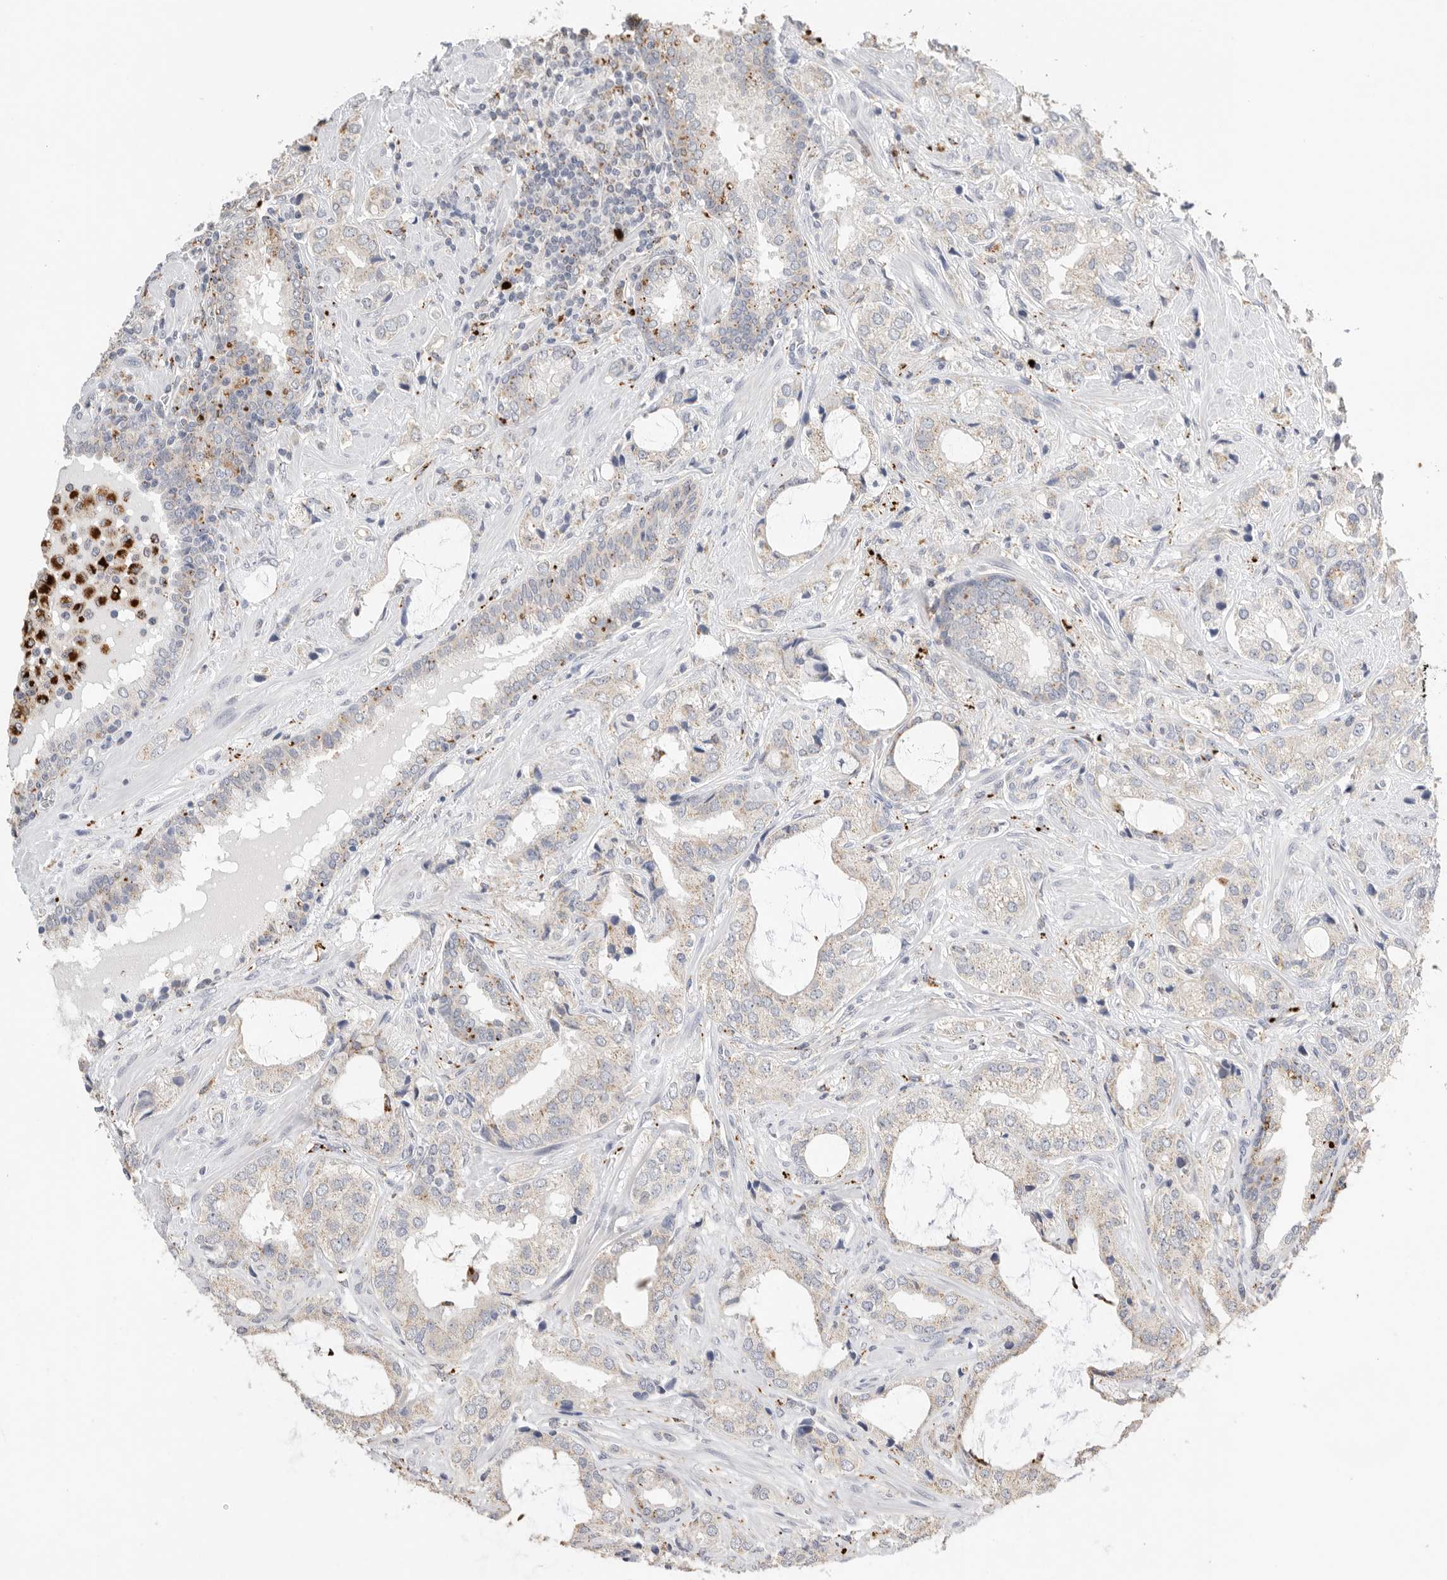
{"staining": {"intensity": "weak", "quantity": "<25%", "location": "cytoplasmic/membranous"}, "tissue": "prostate cancer", "cell_type": "Tumor cells", "image_type": "cancer", "snomed": [{"axis": "morphology", "description": "Adenocarcinoma, High grade"}, {"axis": "topography", "description": "Prostate"}], "caption": "The IHC histopathology image has no significant staining in tumor cells of prostate cancer tissue.", "gene": "GGH", "patient": {"sex": "male", "age": 66}}